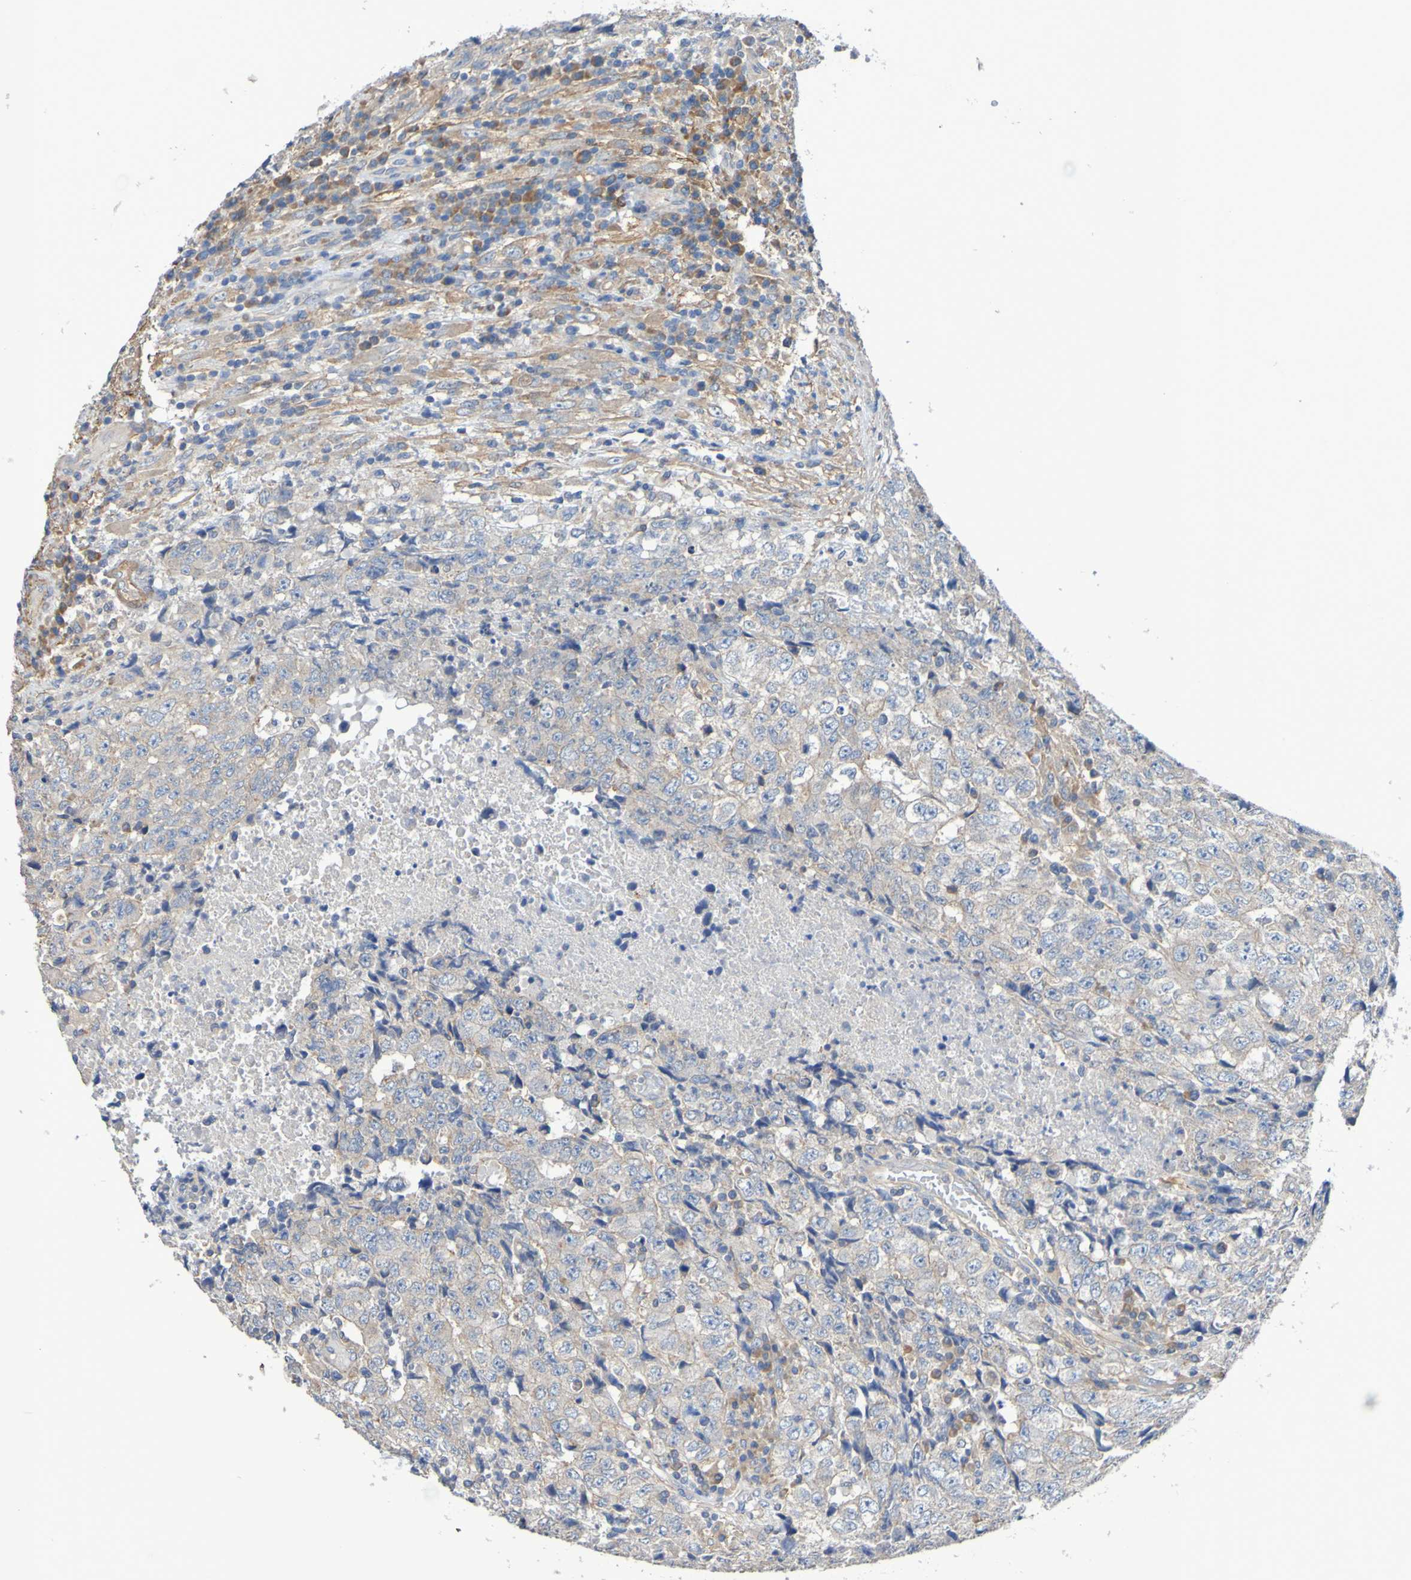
{"staining": {"intensity": "weak", "quantity": ">75%", "location": "cytoplasmic/membranous"}, "tissue": "testis cancer", "cell_type": "Tumor cells", "image_type": "cancer", "snomed": [{"axis": "morphology", "description": "Necrosis, NOS"}, {"axis": "morphology", "description": "Carcinoma, Embryonal, NOS"}, {"axis": "topography", "description": "Testis"}], "caption": "Weak cytoplasmic/membranous staining is seen in approximately >75% of tumor cells in testis embryonal carcinoma. (Stains: DAB in brown, nuclei in blue, Microscopy: brightfield microscopy at high magnification).", "gene": "SRPRB", "patient": {"sex": "male", "age": 19}}